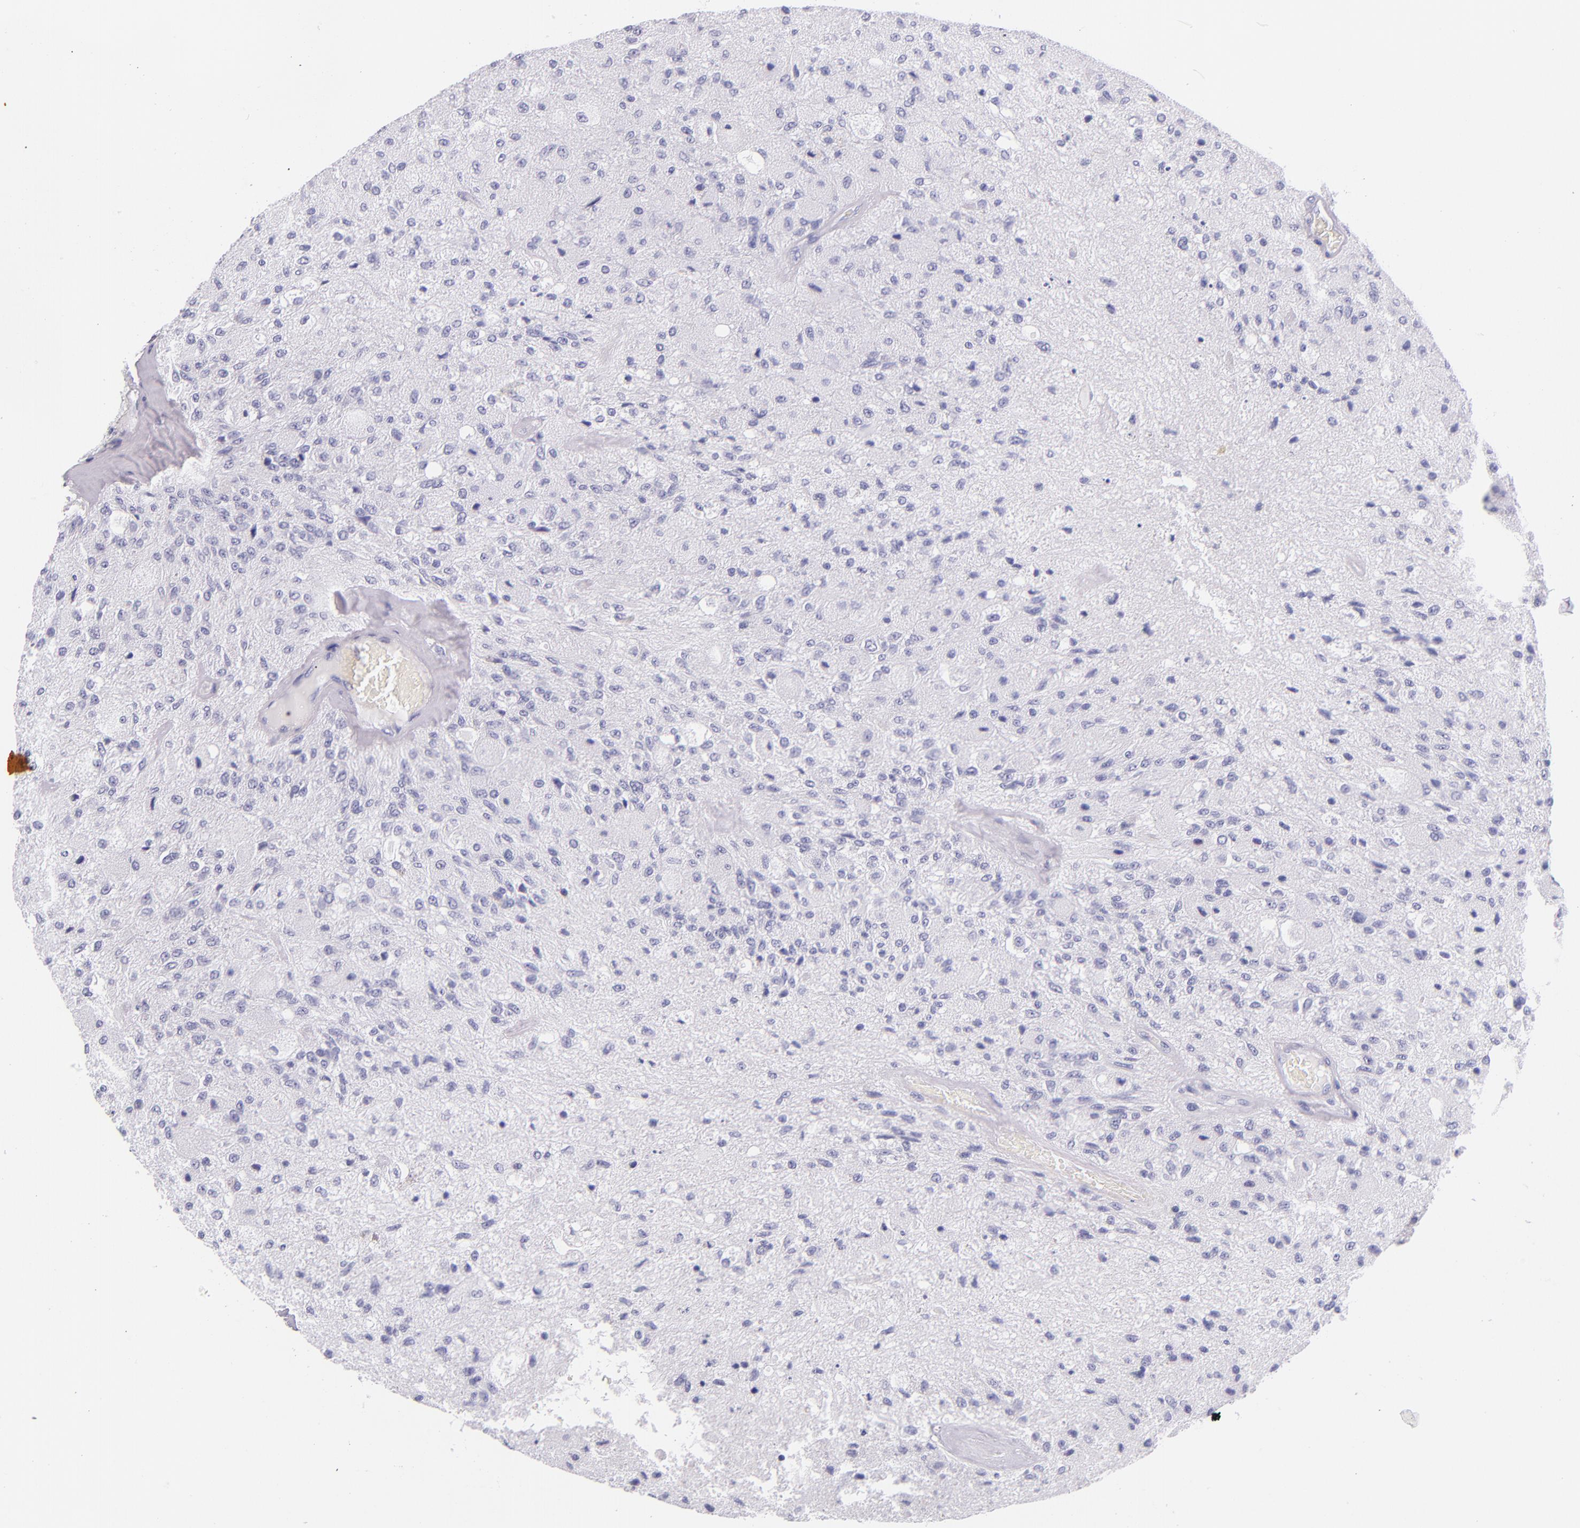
{"staining": {"intensity": "negative", "quantity": "none", "location": "none"}, "tissue": "glioma", "cell_type": "Tumor cells", "image_type": "cancer", "snomed": [{"axis": "morphology", "description": "Normal tissue, NOS"}, {"axis": "morphology", "description": "Glioma, malignant, High grade"}, {"axis": "topography", "description": "Cerebral cortex"}], "caption": "Tumor cells are negative for protein expression in human glioma.", "gene": "IRF4", "patient": {"sex": "male", "age": 77}}